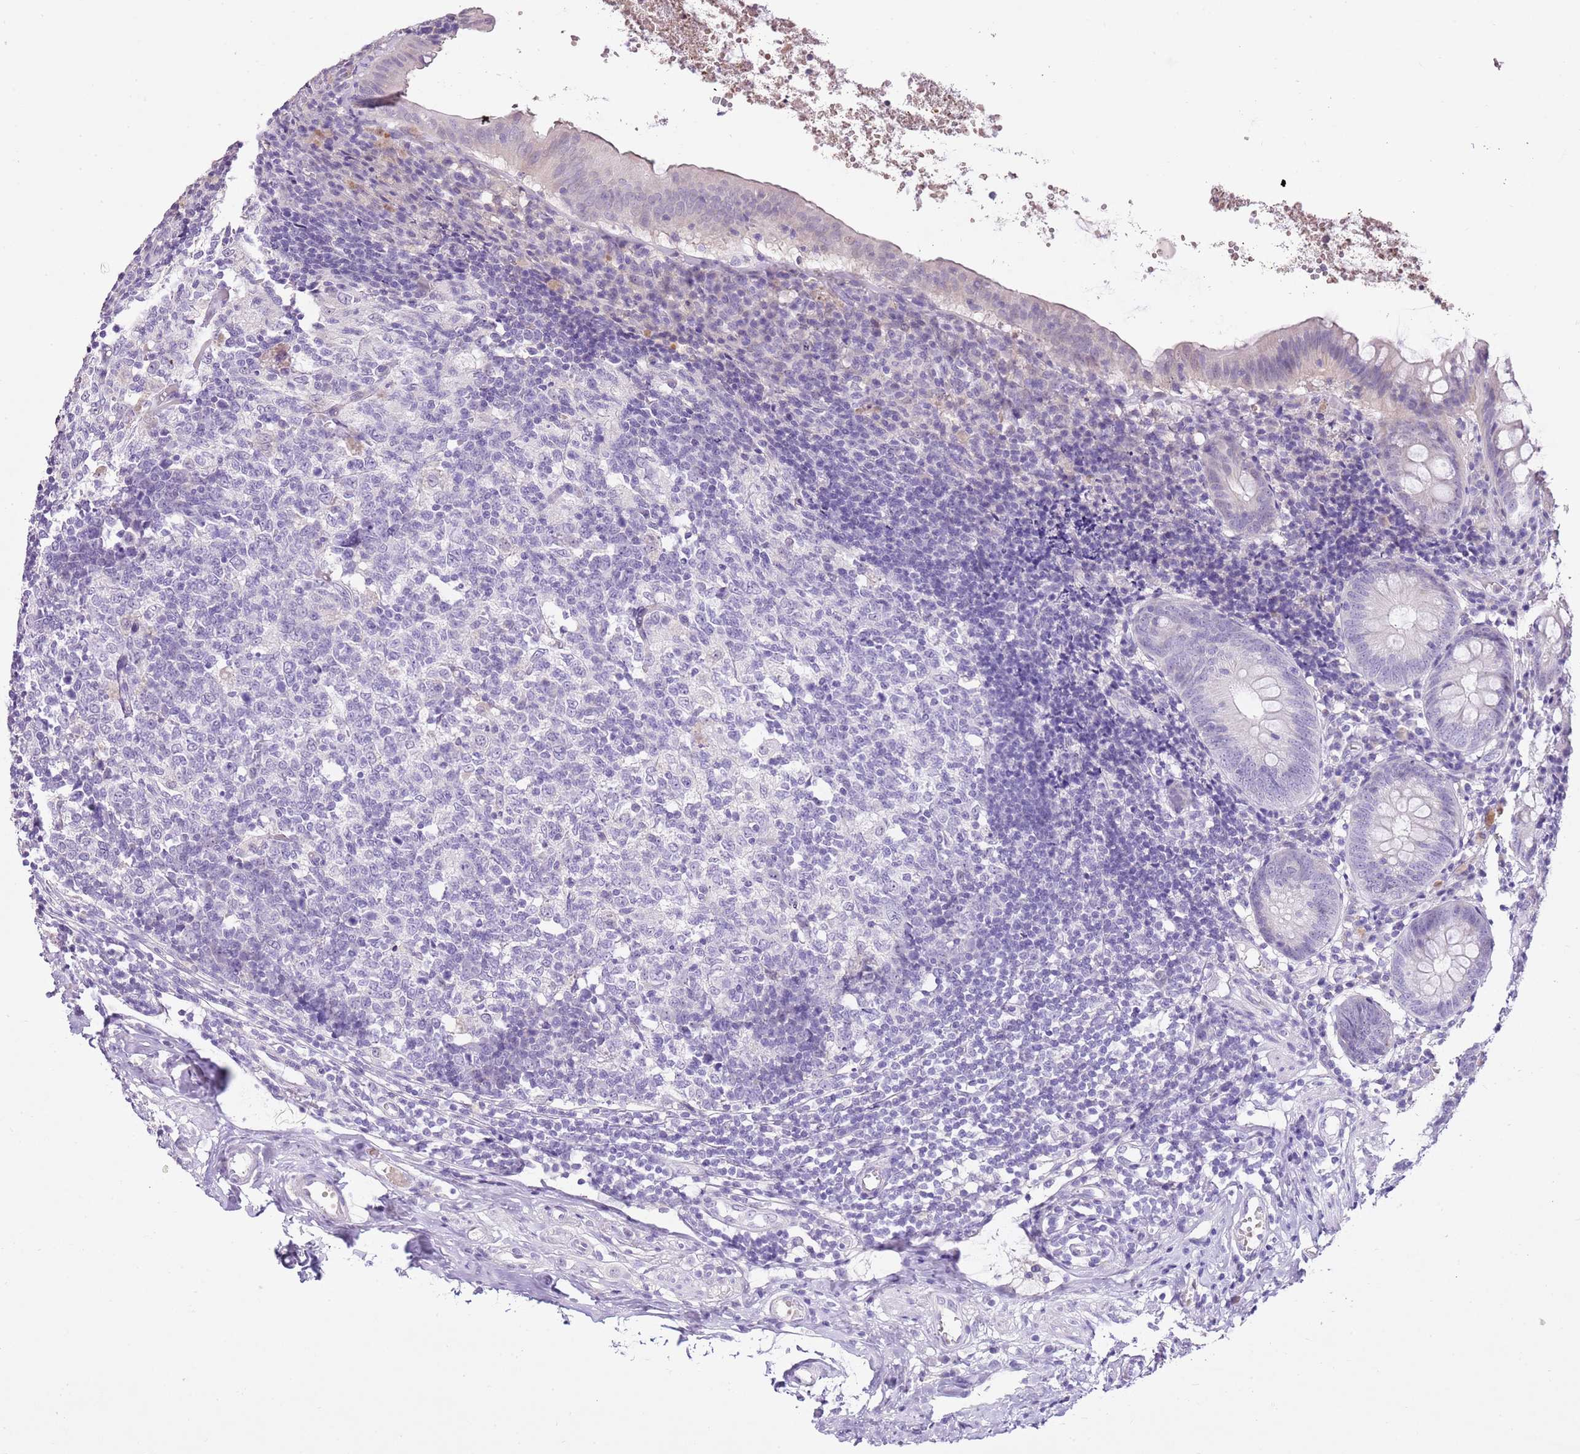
{"staining": {"intensity": "negative", "quantity": "none", "location": "none"}, "tissue": "appendix", "cell_type": "Glandular cells", "image_type": "normal", "snomed": [{"axis": "morphology", "description": "Normal tissue, NOS"}, {"axis": "topography", "description": "Appendix"}], "caption": "Immunohistochemistry (IHC) of unremarkable appendix shows no expression in glandular cells.", "gene": "XPO7", "patient": {"sex": "female", "age": 54}}